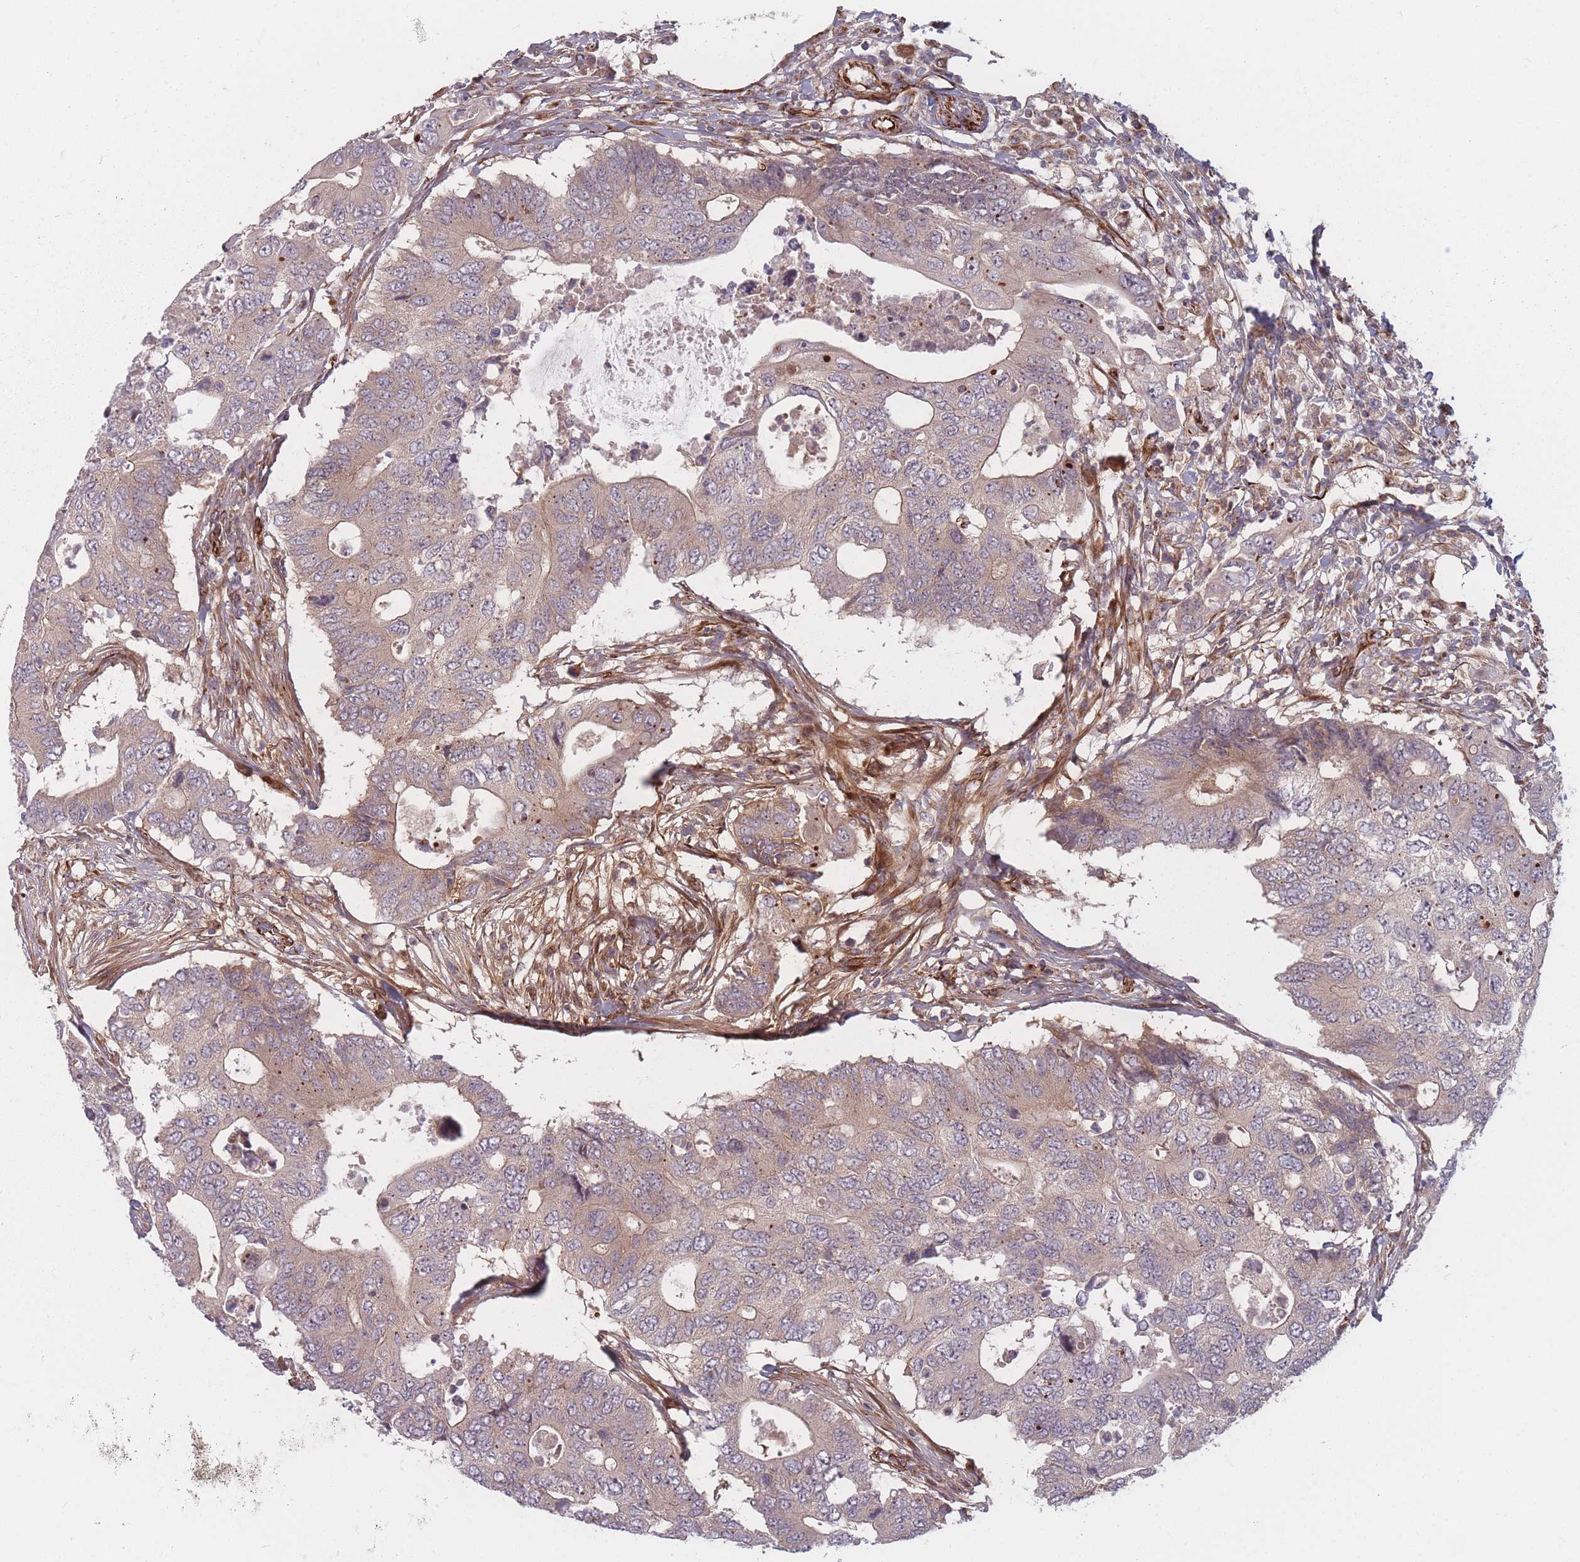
{"staining": {"intensity": "weak", "quantity": "<25%", "location": "cytoplasmic/membranous"}, "tissue": "colorectal cancer", "cell_type": "Tumor cells", "image_type": "cancer", "snomed": [{"axis": "morphology", "description": "Adenocarcinoma, NOS"}, {"axis": "topography", "description": "Colon"}], "caption": "The micrograph demonstrates no staining of tumor cells in colorectal cancer (adenocarcinoma).", "gene": "EEF1AKMT2", "patient": {"sex": "male", "age": 71}}